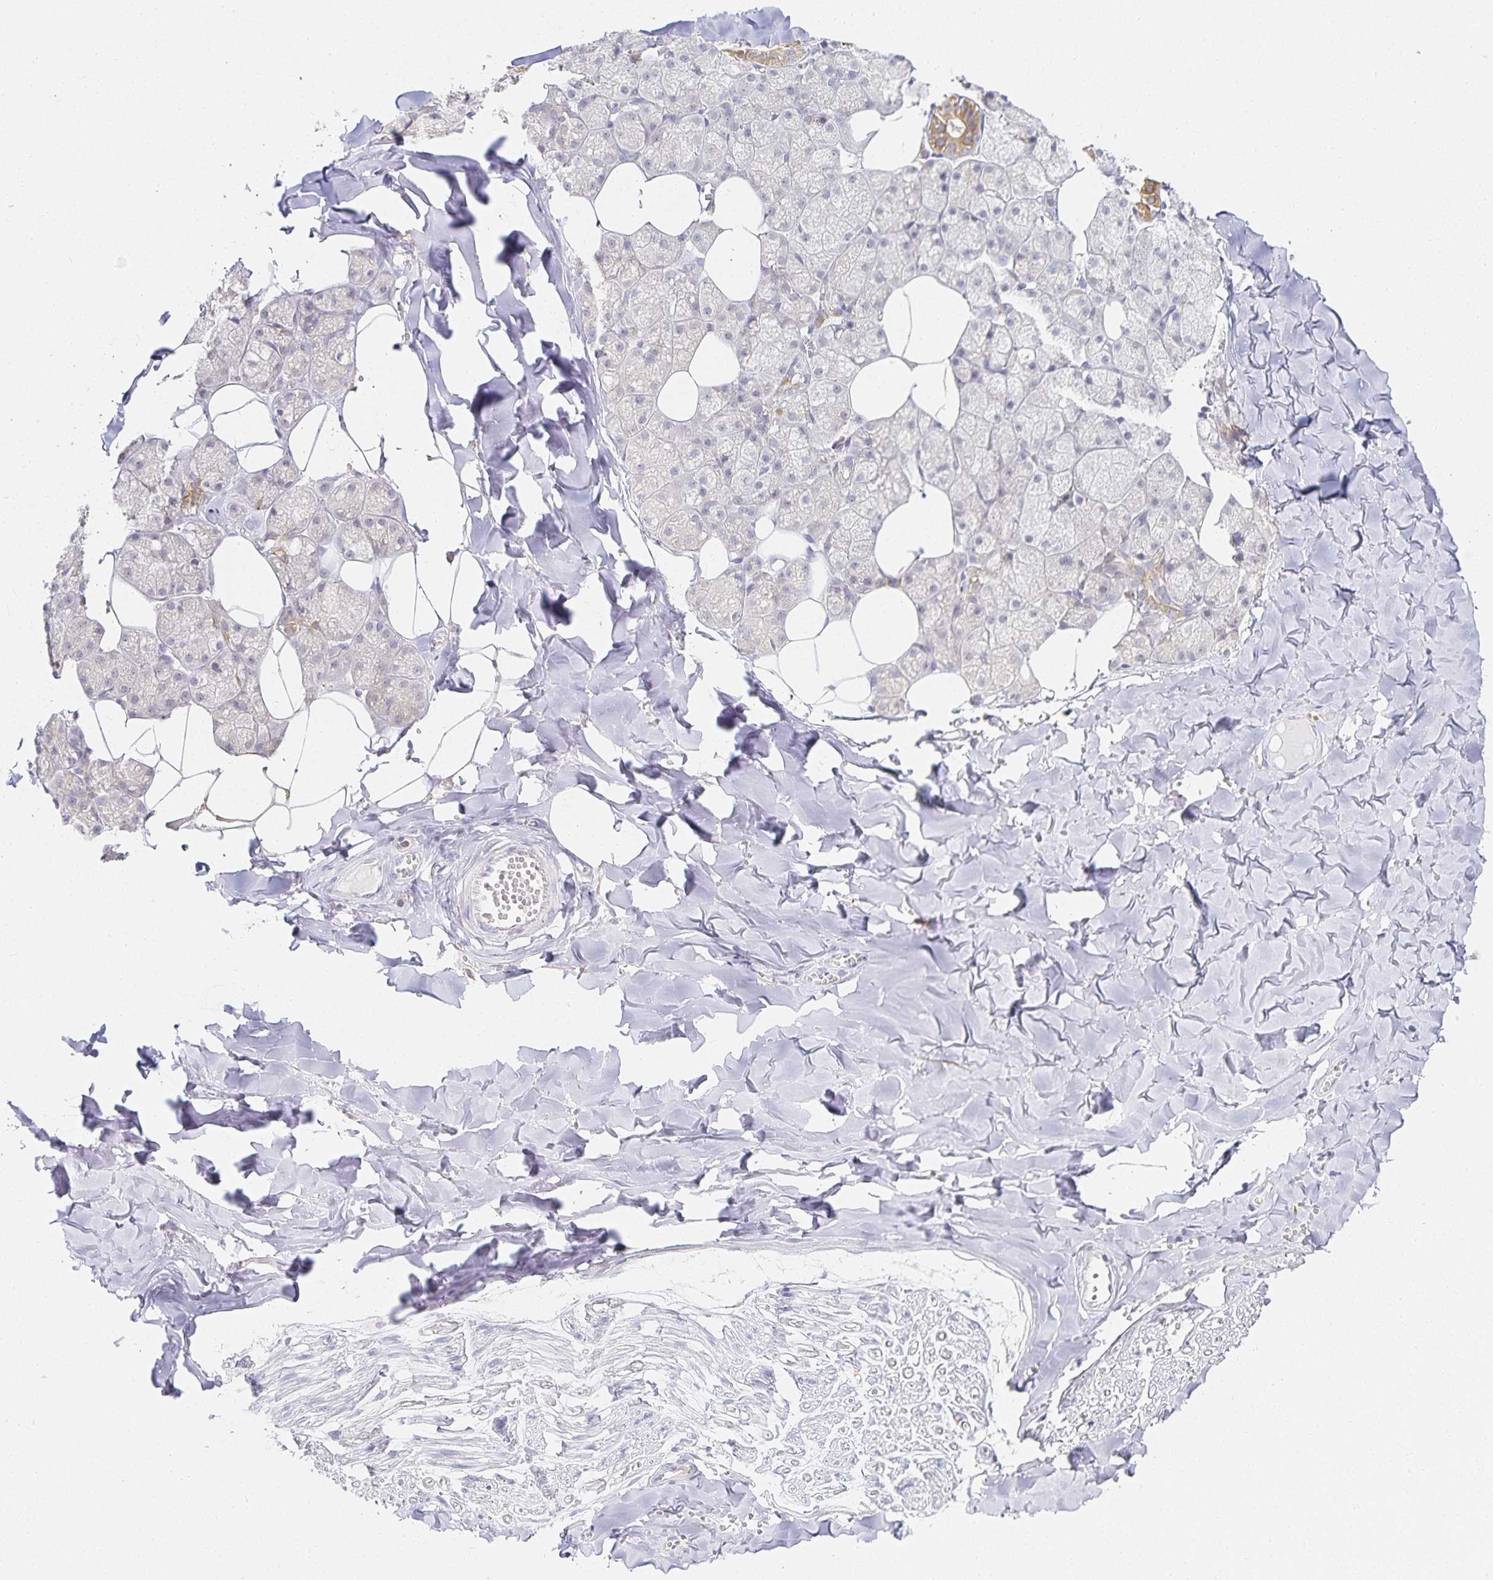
{"staining": {"intensity": "moderate", "quantity": "<25%", "location": "cytoplasmic/membranous"}, "tissue": "salivary gland", "cell_type": "Glandular cells", "image_type": "normal", "snomed": [{"axis": "morphology", "description": "Normal tissue, NOS"}, {"axis": "topography", "description": "Salivary gland"}, {"axis": "topography", "description": "Peripheral nerve tissue"}], "caption": "IHC of unremarkable human salivary gland exhibits low levels of moderate cytoplasmic/membranous positivity in about <25% of glandular cells.", "gene": "GP2", "patient": {"sex": "male", "age": 38}}